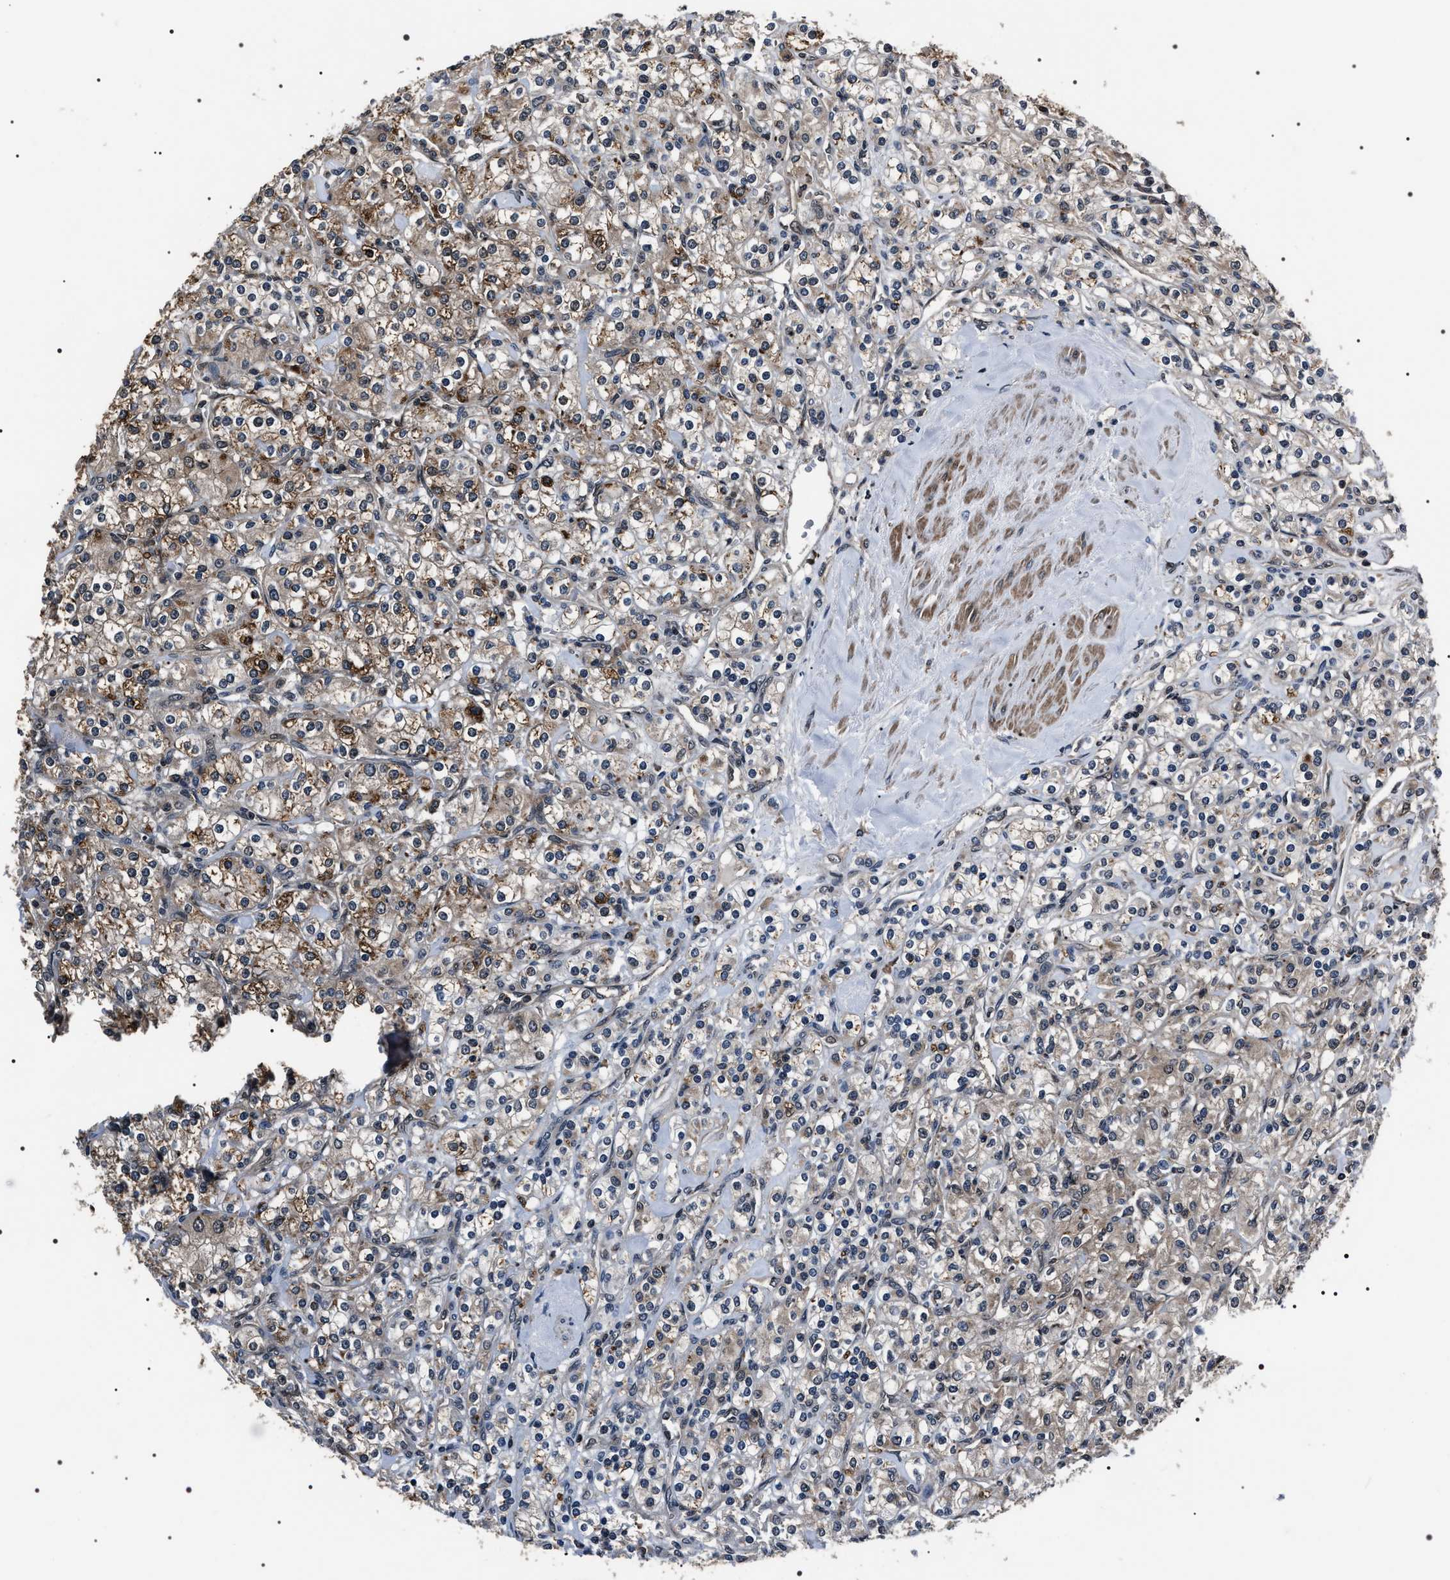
{"staining": {"intensity": "moderate", "quantity": "<25%", "location": "cytoplasmic/membranous"}, "tissue": "renal cancer", "cell_type": "Tumor cells", "image_type": "cancer", "snomed": [{"axis": "morphology", "description": "Adenocarcinoma, NOS"}, {"axis": "topography", "description": "Kidney"}], "caption": "Renal adenocarcinoma was stained to show a protein in brown. There is low levels of moderate cytoplasmic/membranous expression in about <25% of tumor cells. Using DAB (3,3'-diaminobenzidine) (brown) and hematoxylin (blue) stains, captured at high magnification using brightfield microscopy.", "gene": "SIPA1", "patient": {"sex": "male", "age": 77}}